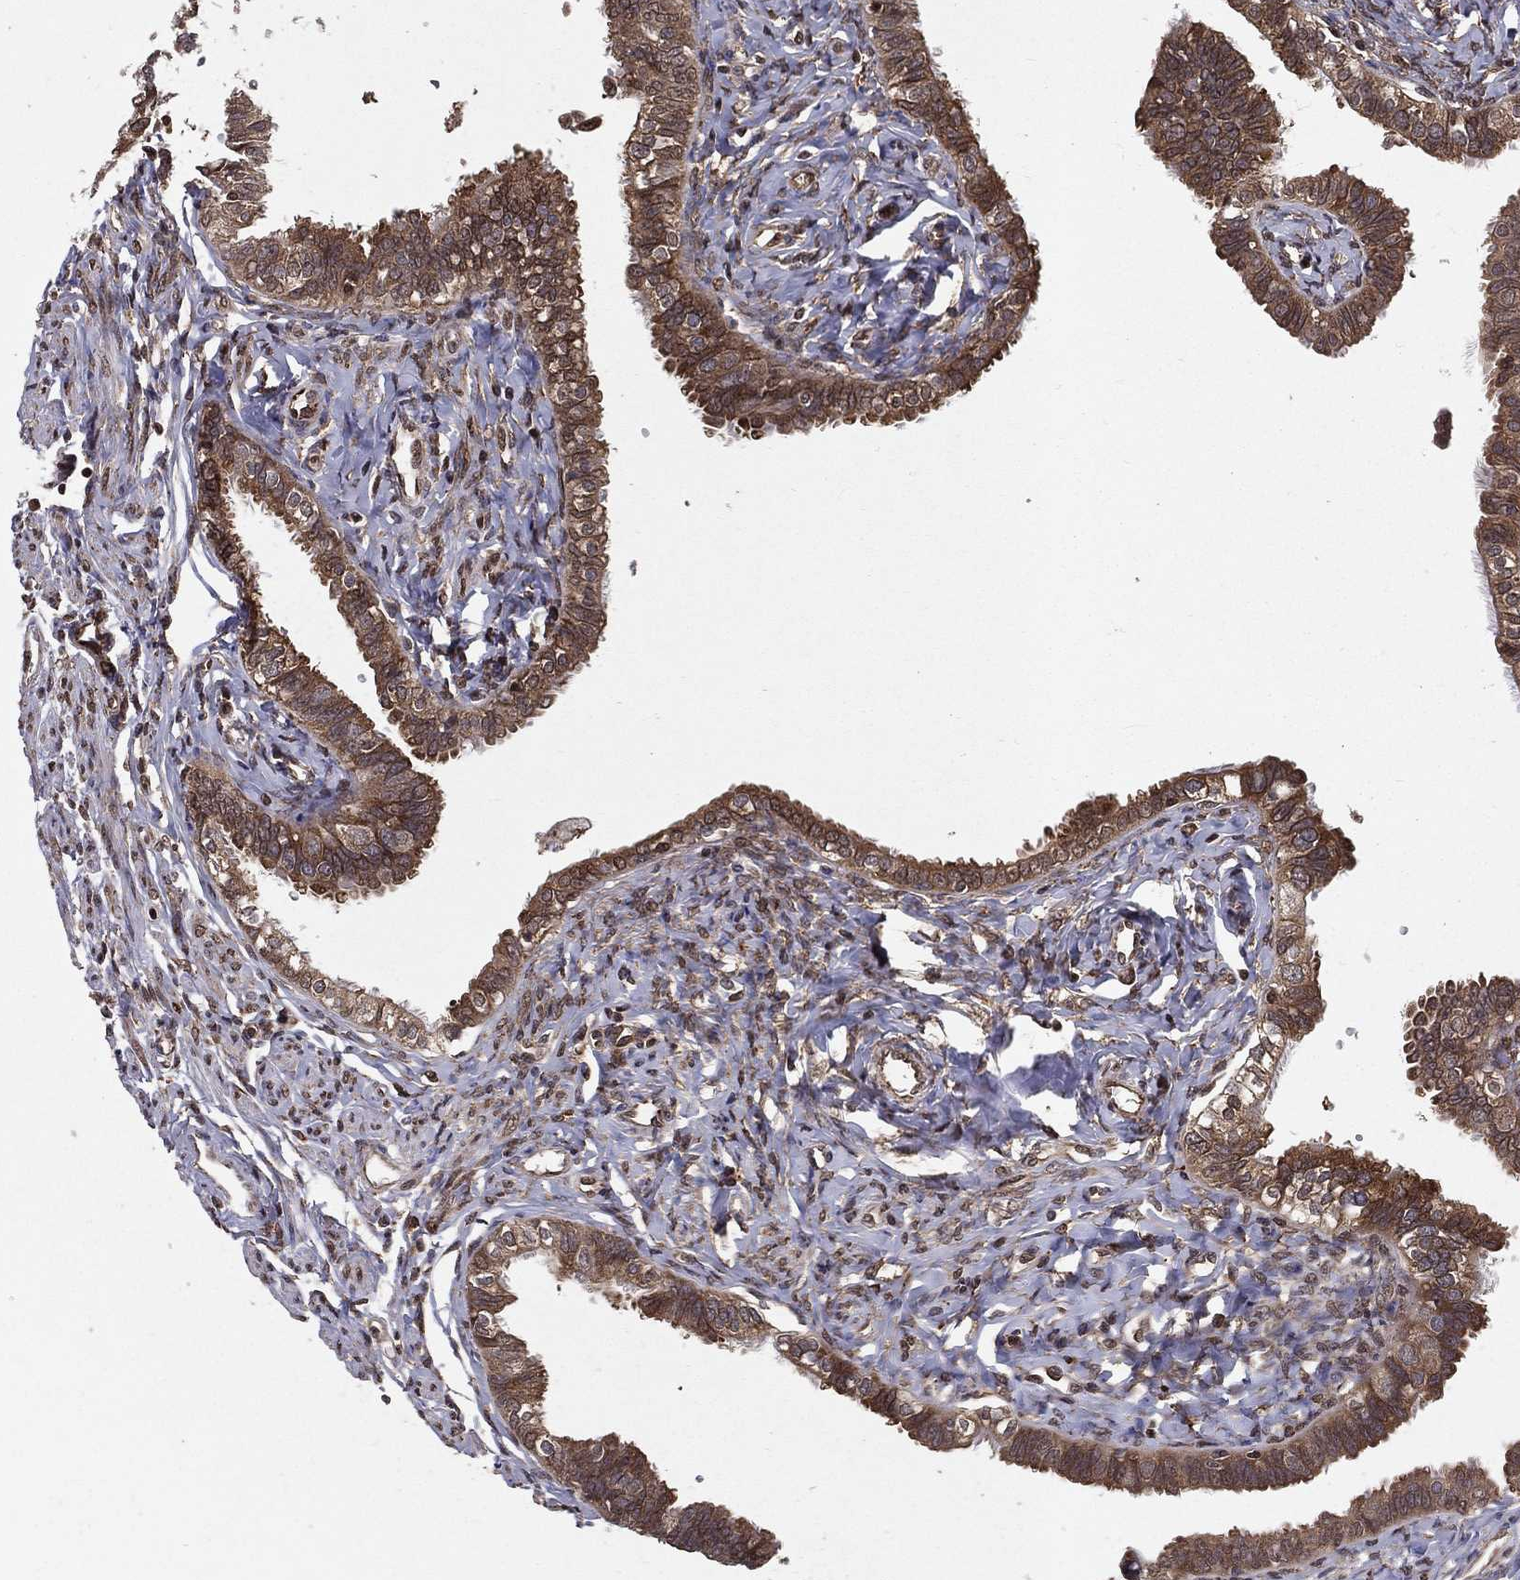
{"staining": {"intensity": "strong", "quantity": "25%-75%", "location": "cytoplasmic/membranous"}, "tissue": "fallopian tube", "cell_type": "Glandular cells", "image_type": "normal", "snomed": [{"axis": "morphology", "description": "Normal tissue, NOS"}, {"axis": "topography", "description": "Fallopian tube"}], "caption": "High-power microscopy captured an IHC photomicrograph of normal fallopian tube, revealing strong cytoplasmic/membranous positivity in approximately 25%-75% of glandular cells. The protein is shown in brown color, while the nuclei are stained blue.", "gene": "CERS2", "patient": {"sex": "female", "age": 54}}